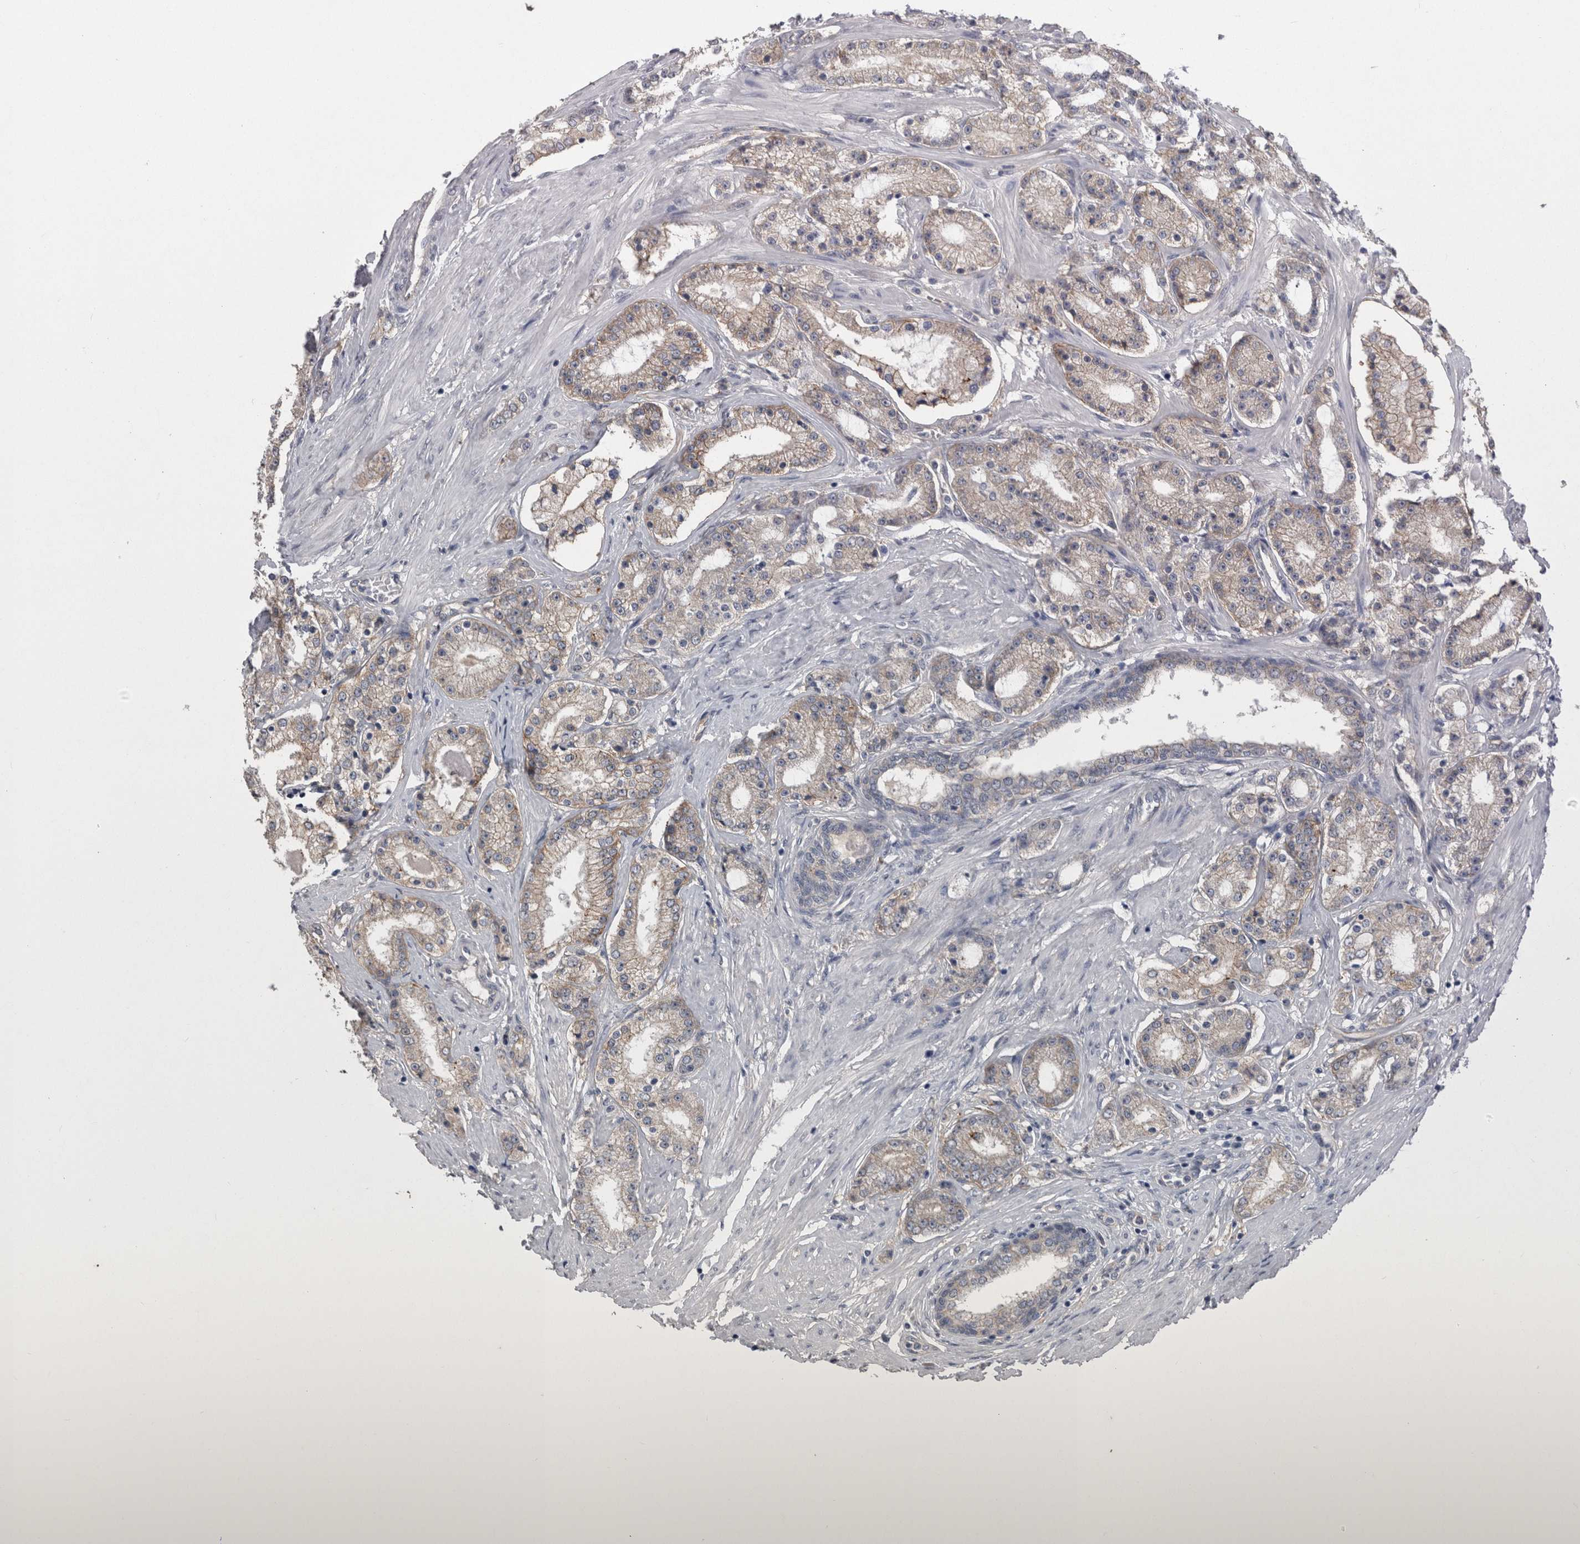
{"staining": {"intensity": "moderate", "quantity": "25%-75%", "location": "cytoplasmic/membranous"}, "tissue": "prostate cancer", "cell_type": "Tumor cells", "image_type": "cancer", "snomed": [{"axis": "morphology", "description": "Adenocarcinoma, Low grade"}, {"axis": "topography", "description": "Prostate"}], "caption": "IHC photomicrograph of adenocarcinoma (low-grade) (prostate) stained for a protein (brown), which exhibits medium levels of moderate cytoplasmic/membranous positivity in approximately 25%-75% of tumor cells.", "gene": "NECTIN2", "patient": {"sex": "male", "age": 63}}